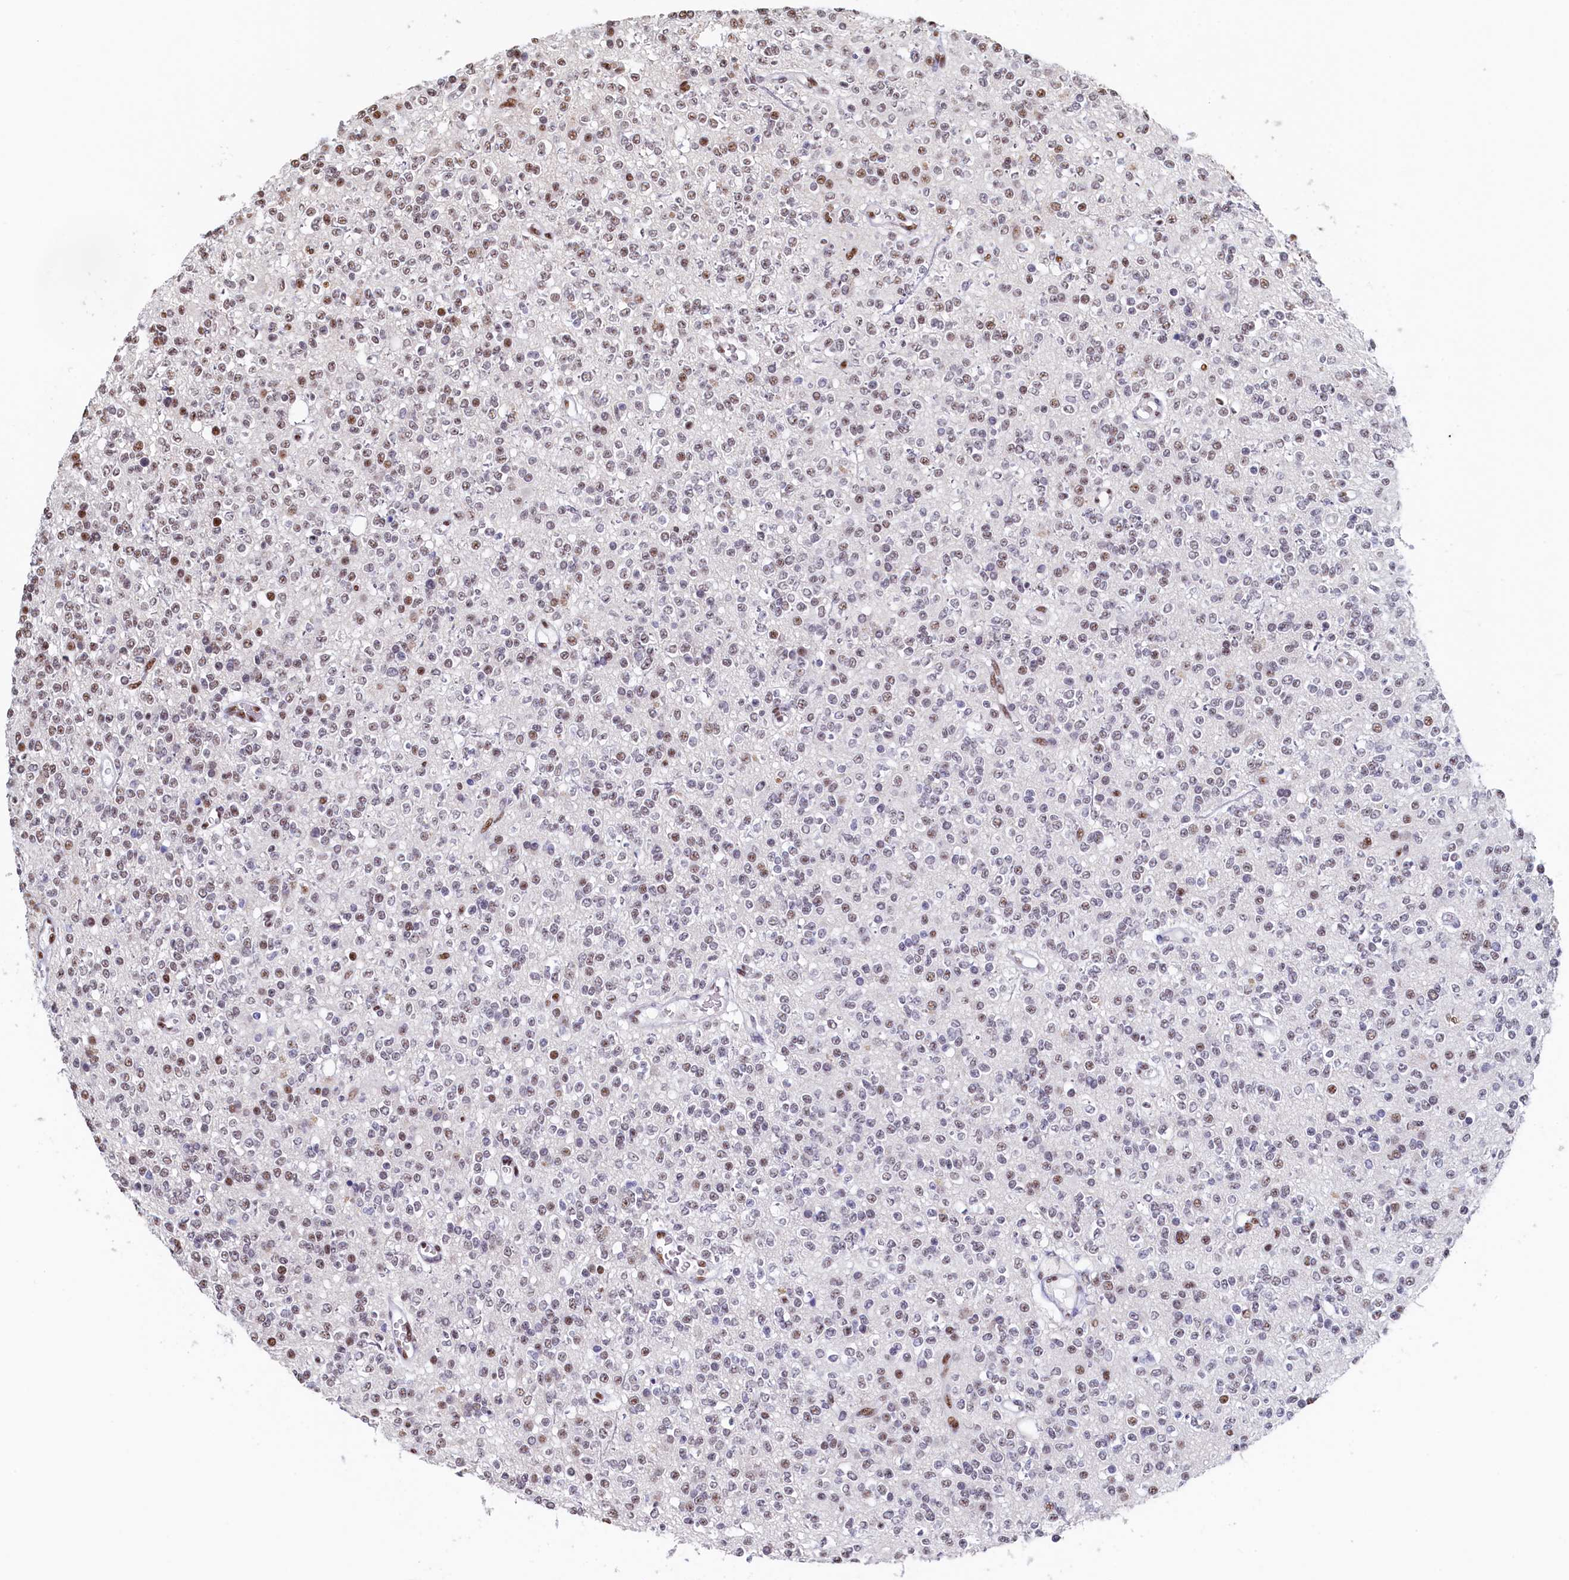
{"staining": {"intensity": "moderate", "quantity": "<25%", "location": "nuclear"}, "tissue": "glioma", "cell_type": "Tumor cells", "image_type": "cancer", "snomed": [{"axis": "morphology", "description": "Glioma, malignant, High grade"}, {"axis": "topography", "description": "Brain"}], "caption": "DAB (3,3'-diaminobenzidine) immunohistochemical staining of human malignant high-grade glioma displays moderate nuclear protein expression in about <25% of tumor cells.", "gene": "MOSPD3", "patient": {"sex": "male", "age": 34}}